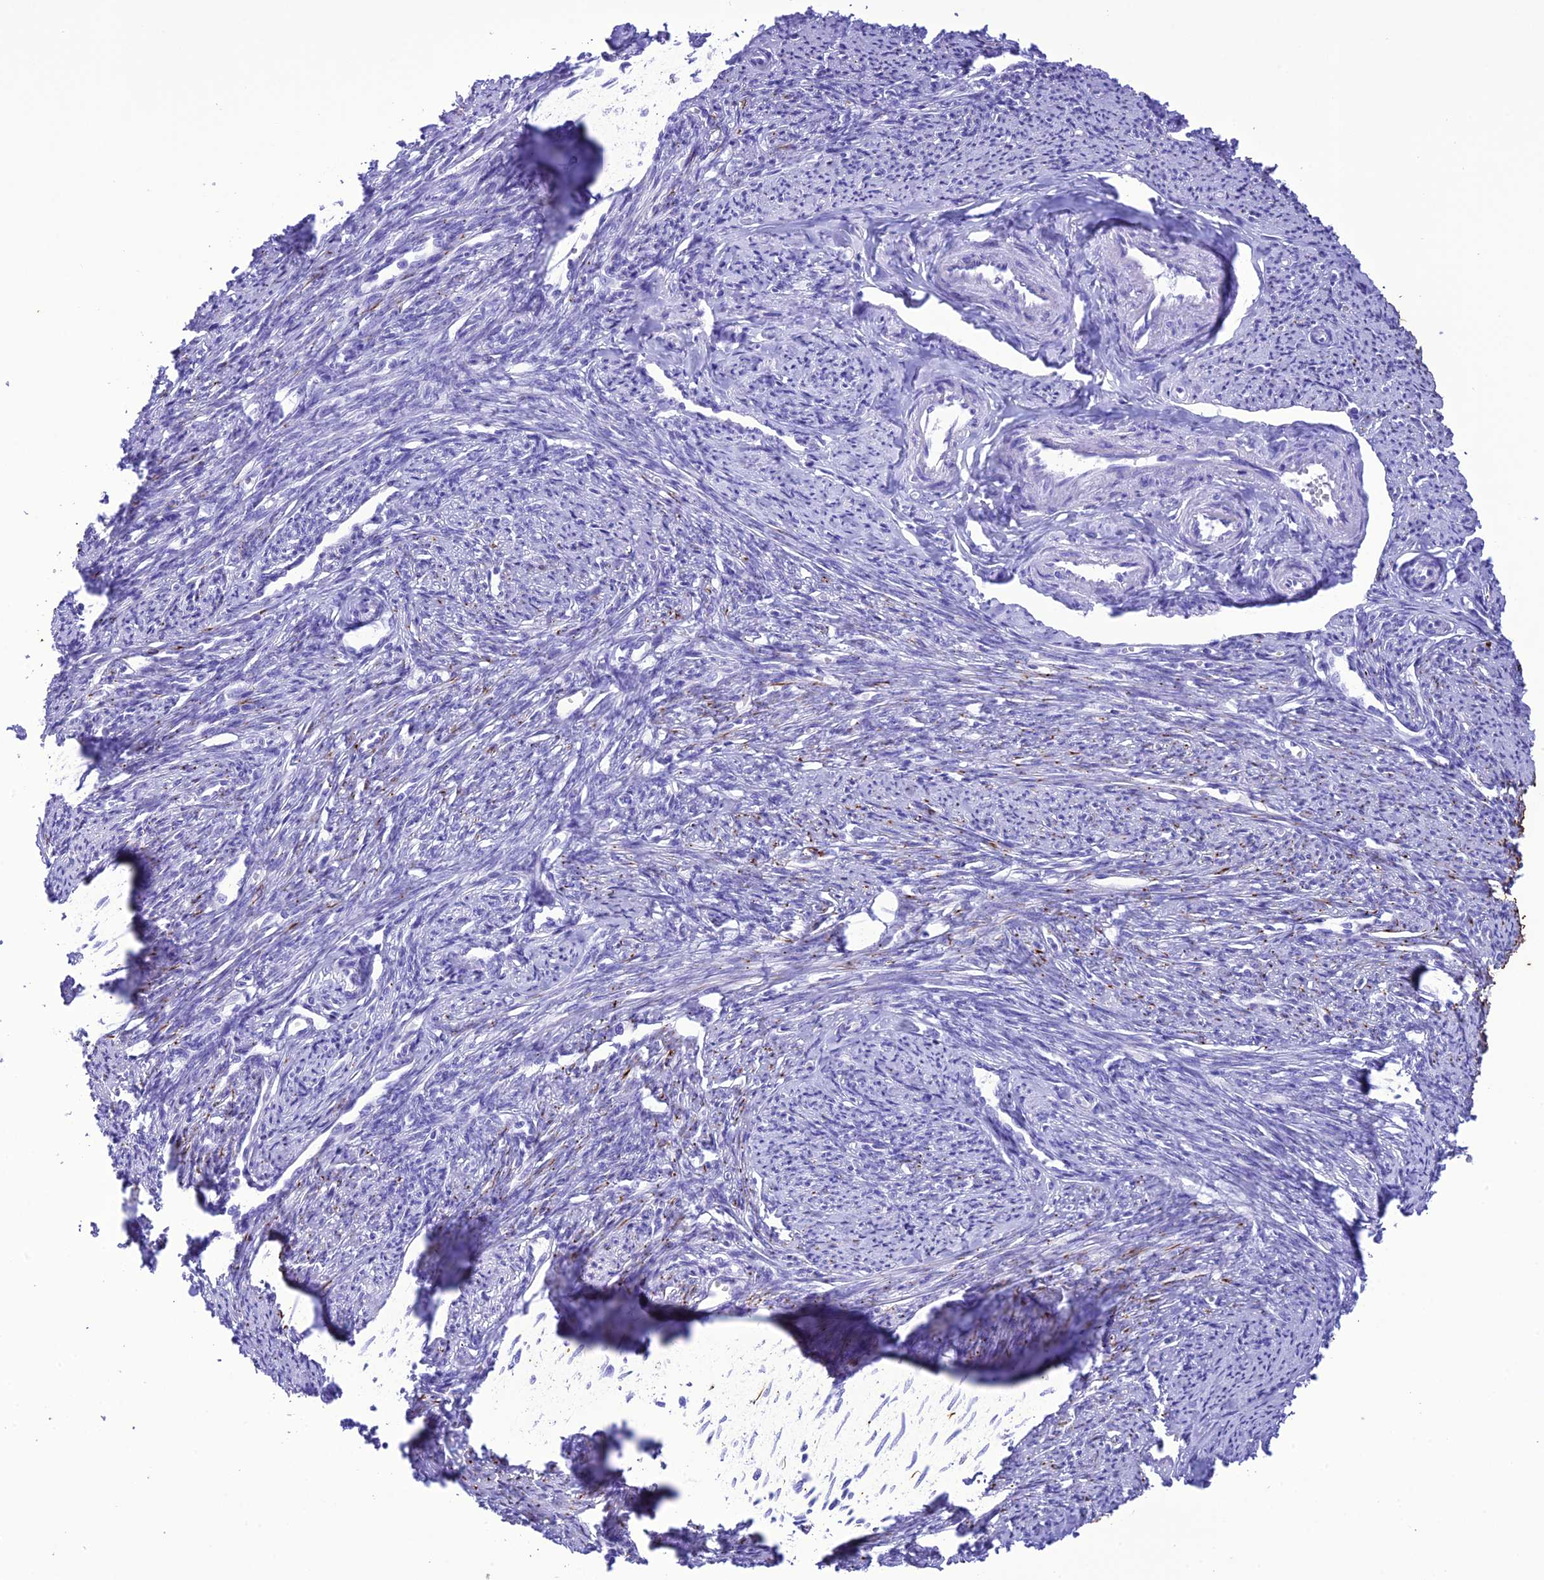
{"staining": {"intensity": "negative", "quantity": "none", "location": "none"}, "tissue": "smooth muscle", "cell_type": "Smooth muscle cells", "image_type": "normal", "snomed": [{"axis": "morphology", "description": "Normal tissue, NOS"}, {"axis": "topography", "description": "Smooth muscle"}, {"axis": "topography", "description": "Uterus"}], "caption": "Immunohistochemistry (IHC) of unremarkable human smooth muscle reveals no expression in smooth muscle cells.", "gene": "VPS52", "patient": {"sex": "female", "age": 59}}